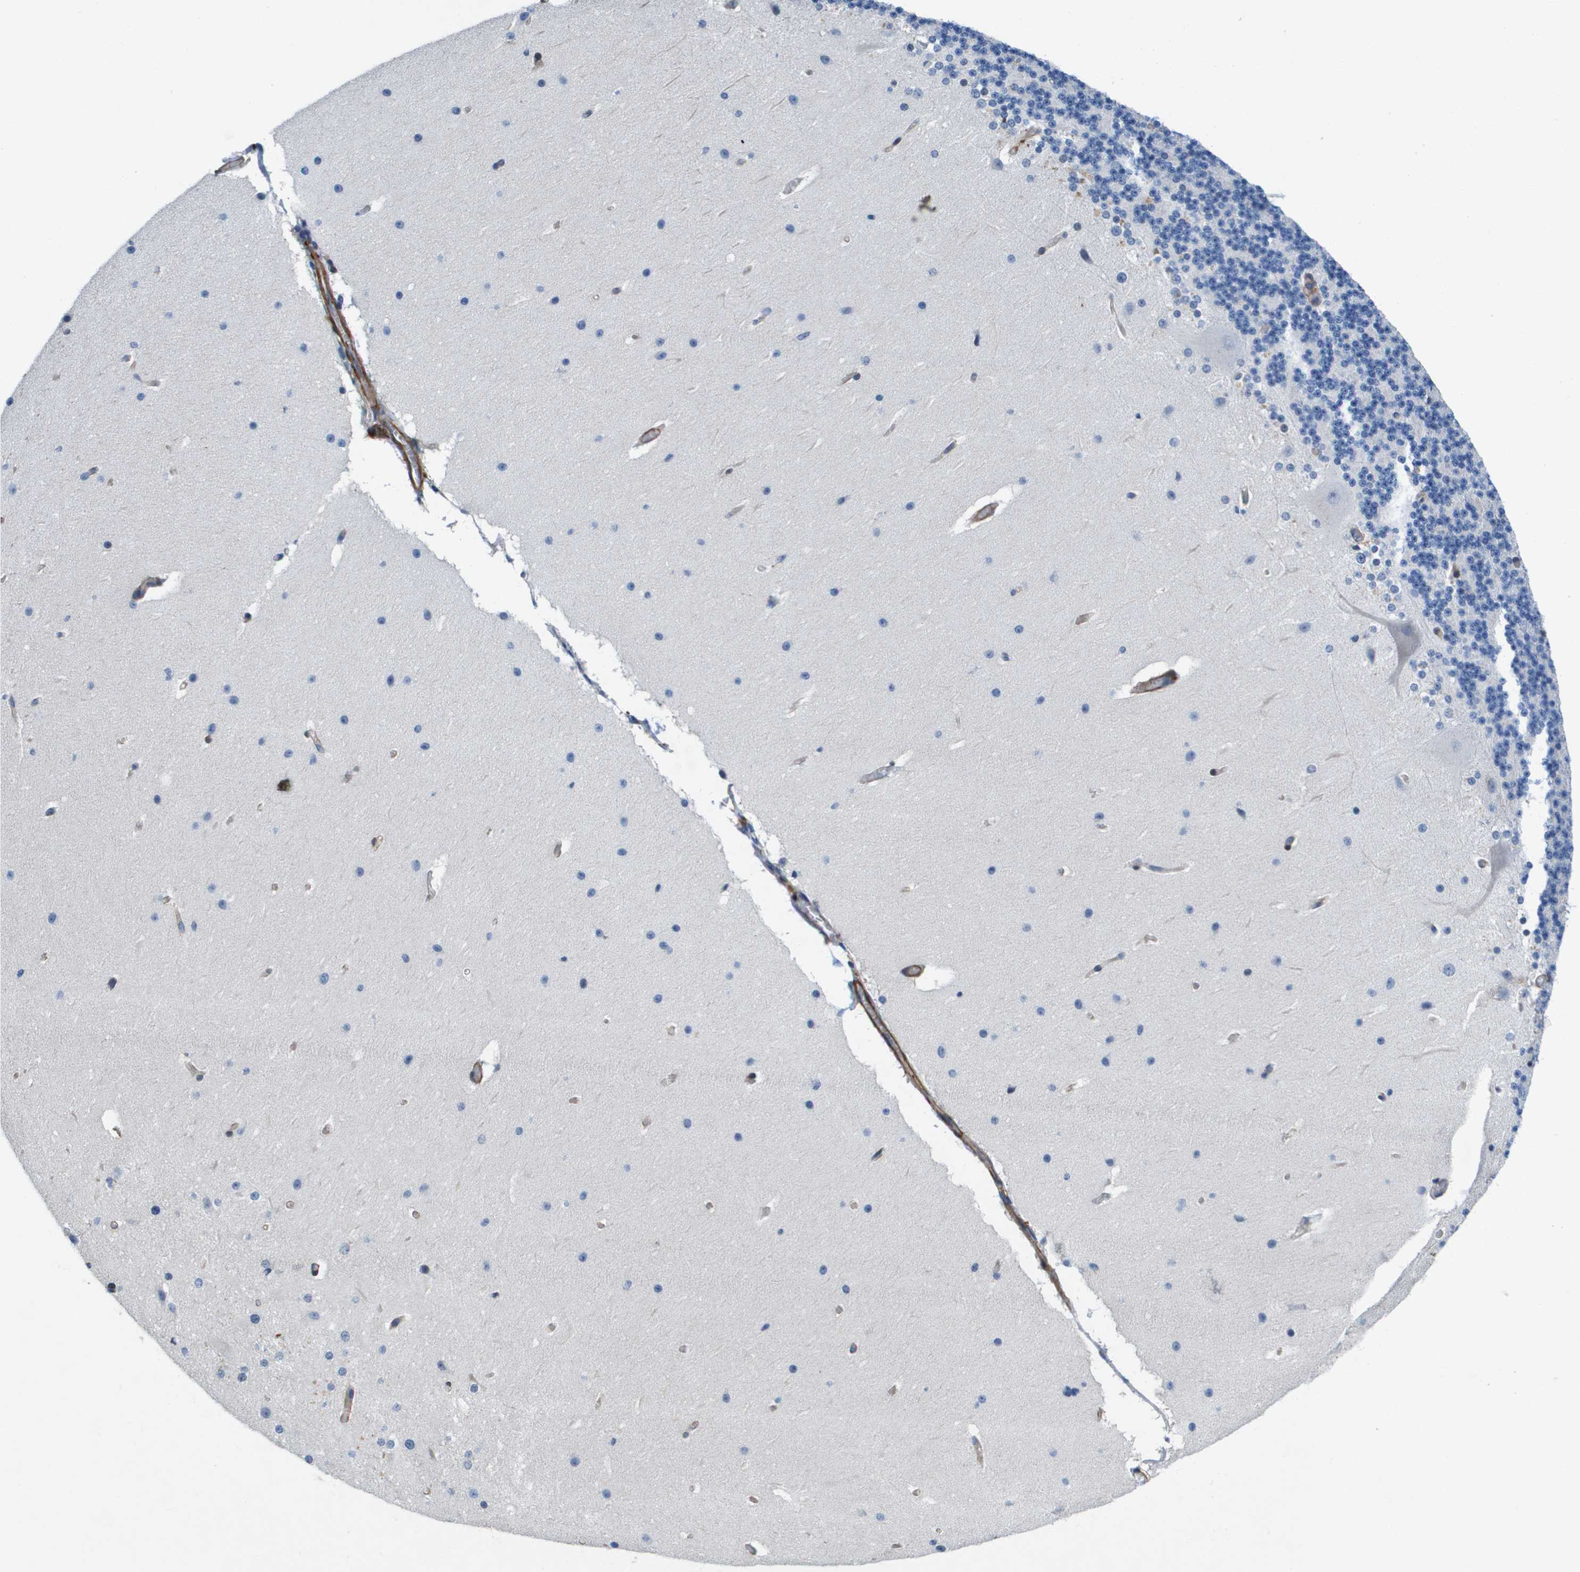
{"staining": {"intensity": "negative", "quantity": "none", "location": "none"}, "tissue": "cerebellum", "cell_type": "Cells in granular layer", "image_type": "normal", "snomed": [{"axis": "morphology", "description": "Normal tissue, NOS"}, {"axis": "topography", "description": "Cerebellum"}], "caption": "Immunohistochemistry histopathology image of normal human cerebellum stained for a protein (brown), which reveals no staining in cells in granular layer.", "gene": "LPP", "patient": {"sex": "female", "age": 19}}